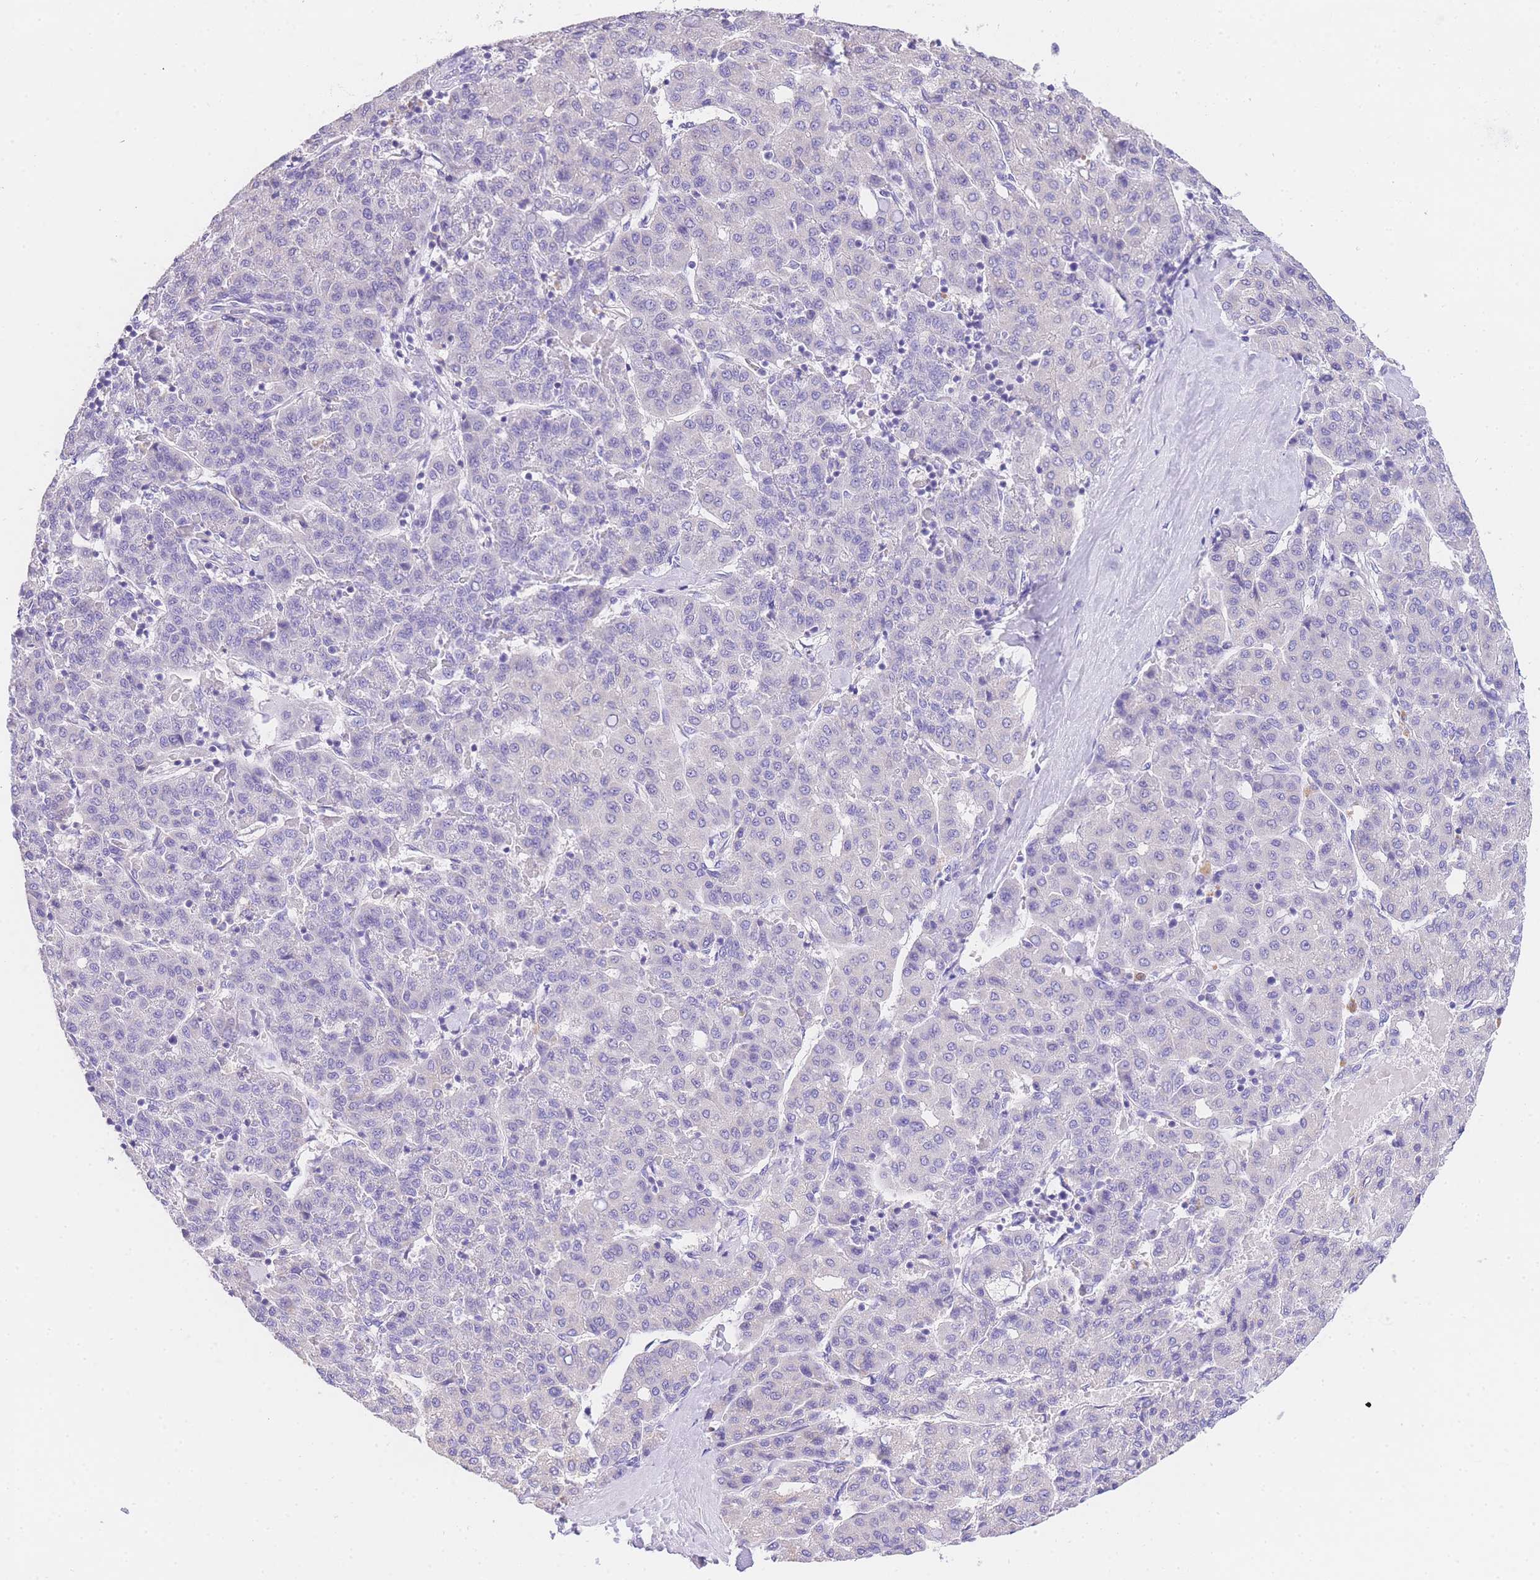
{"staining": {"intensity": "negative", "quantity": "none", "location": "none"}, "tissue": "liver cancer", "cell_type": "Tumor cells", "image_type": "cancer", "snomed": [{"axis": "morphology", "description": "Carcinoma, Hepatocellular, NOS"}, {"axis": "topography", "description": "Liver"}], "caption": "Tumor cells are negative for protein expression in human liver cancer.", "gene": "EPN2", "patient": {"sex": "male", "age": 65}}